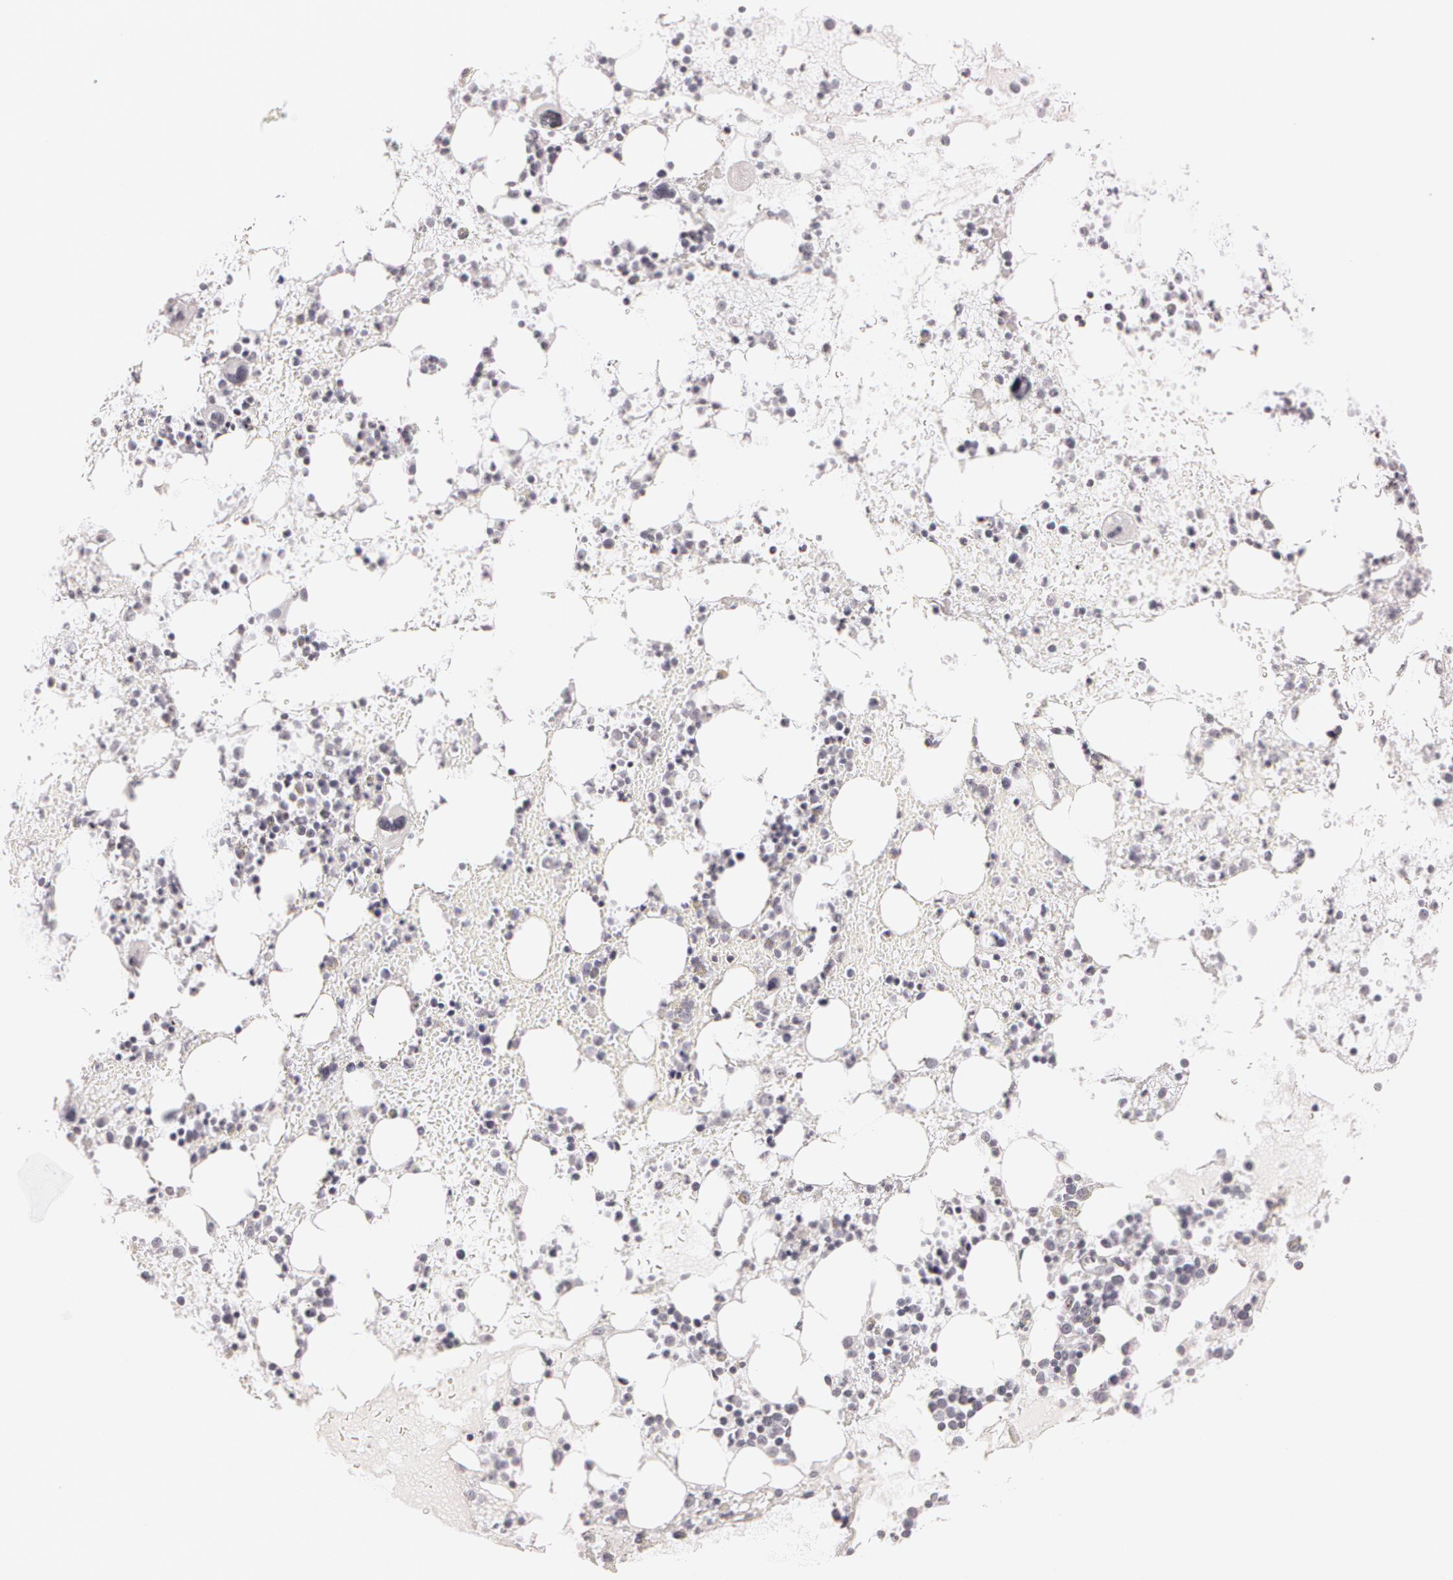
{"staining": {"intensity": "negative", "quantity": "none", "location": "none"}, "tissue": "bone marrow", "cell_type": "Hematopoietic cells", "image_type": "normal", "snomed": [{"axis": "morphology", "description": "Normal tissue, NOS"}, {"axis": "topography", "description": "Bone marrow"}], "caption": "Hematopoietic cells show no significant expression in unremarkable bone marrow. (DAB IHC with hematoxylin counter stain).", "gene": "FBL", "patient": {"sex": "male", "age": 15}}